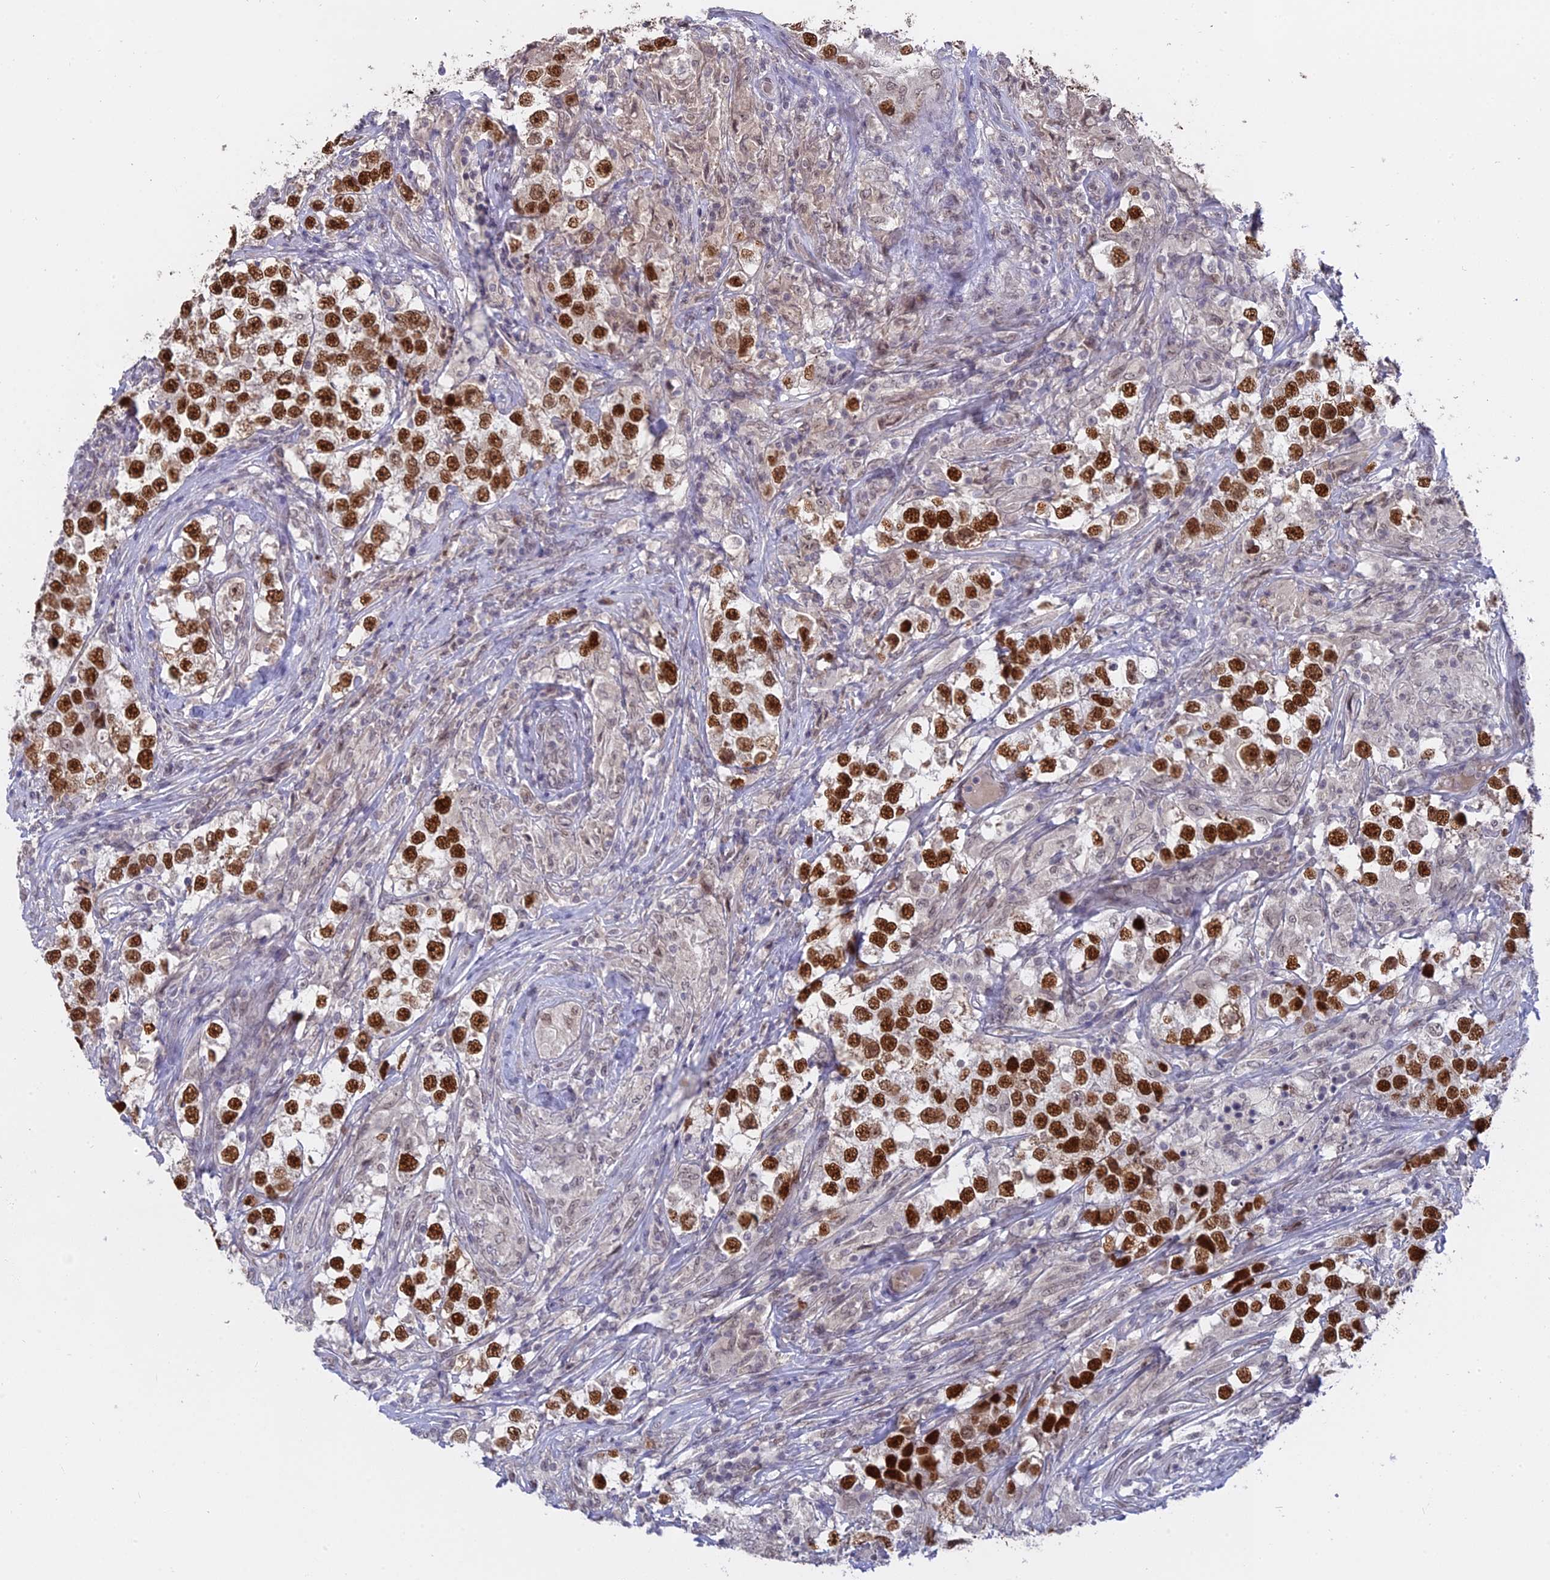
{"staining": {"intensity": "strong", "quantity": ">75%", "location": "nuclear"}, "tissue": "testis cancer", "cell_type": "Tumor cells", "image_type": "cancer", "snomed": [{"axis": "morphology", "description": "Seminoma, NOS"}, {"axis": "topography", "description": "Testis"}], "caption": "Protein staining exhibits strong nuclear staining in about >75% of tumor cells in testis cancer (seminoma).", "gene": "NR1H3", "patient": {"sex": "male", "age": 46}}